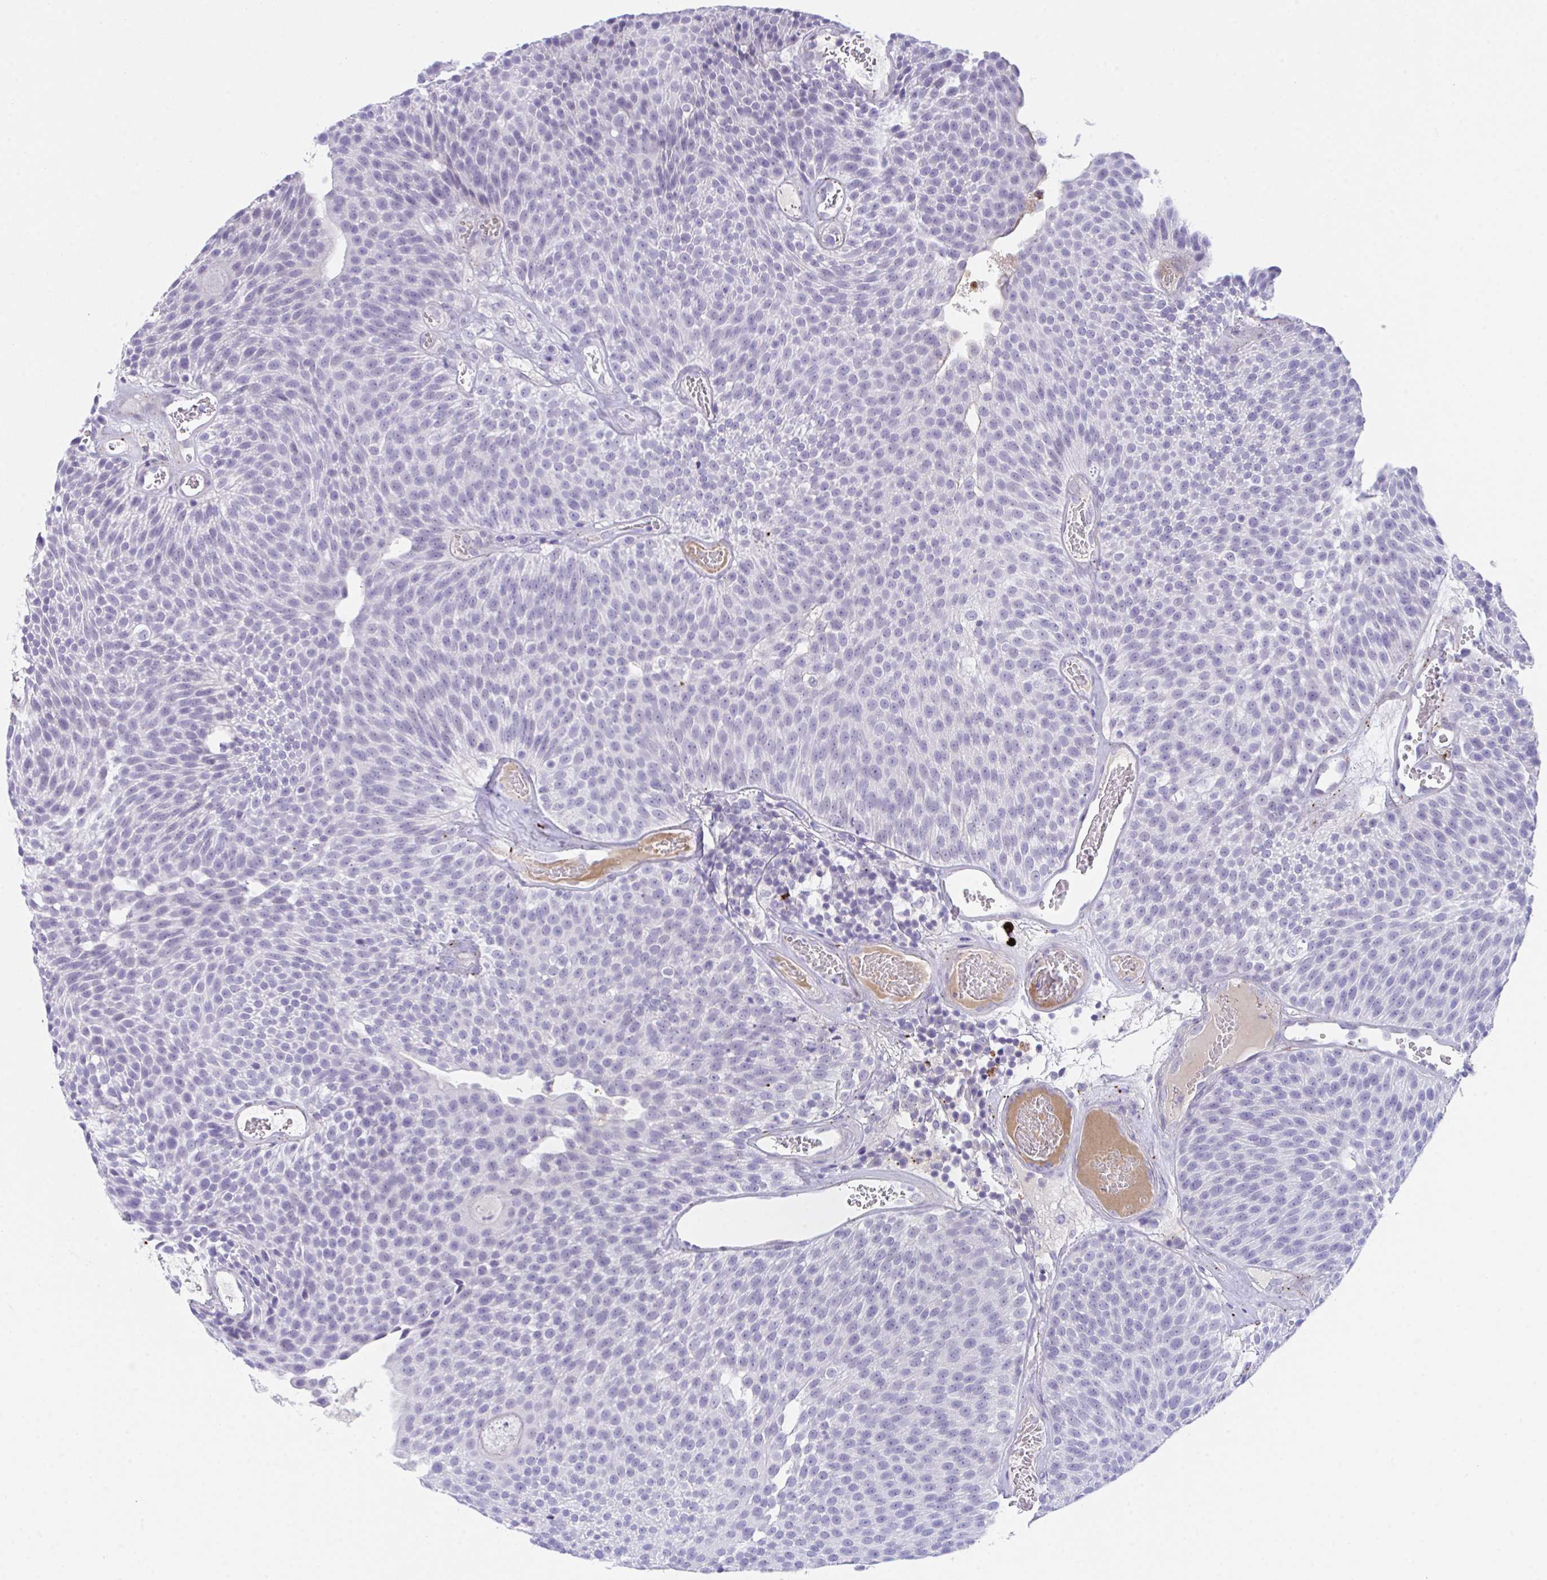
{"staining": {"intensity": "negative", "quantity": "none", "location": "none"}, "tissue": "urothelial cancer", "cell_type": "Tumor cells", "image_type": "cancer", "snomed": [{"axis": "morphology", "description": "Urothelial carcinoma, Low grade"}, {"axis": "topography", "description": "Urinary bladder"}], "caption": "A histopathology image of human urothelial cancer is negative for staining in tumor cells. (Brightfield microscopy of DAB (3,3'-diaminobenzidine) immunohistochemistry at high magnification).", "gene": "KMT2E", "patient": {"sex": "female", "age": 79}}